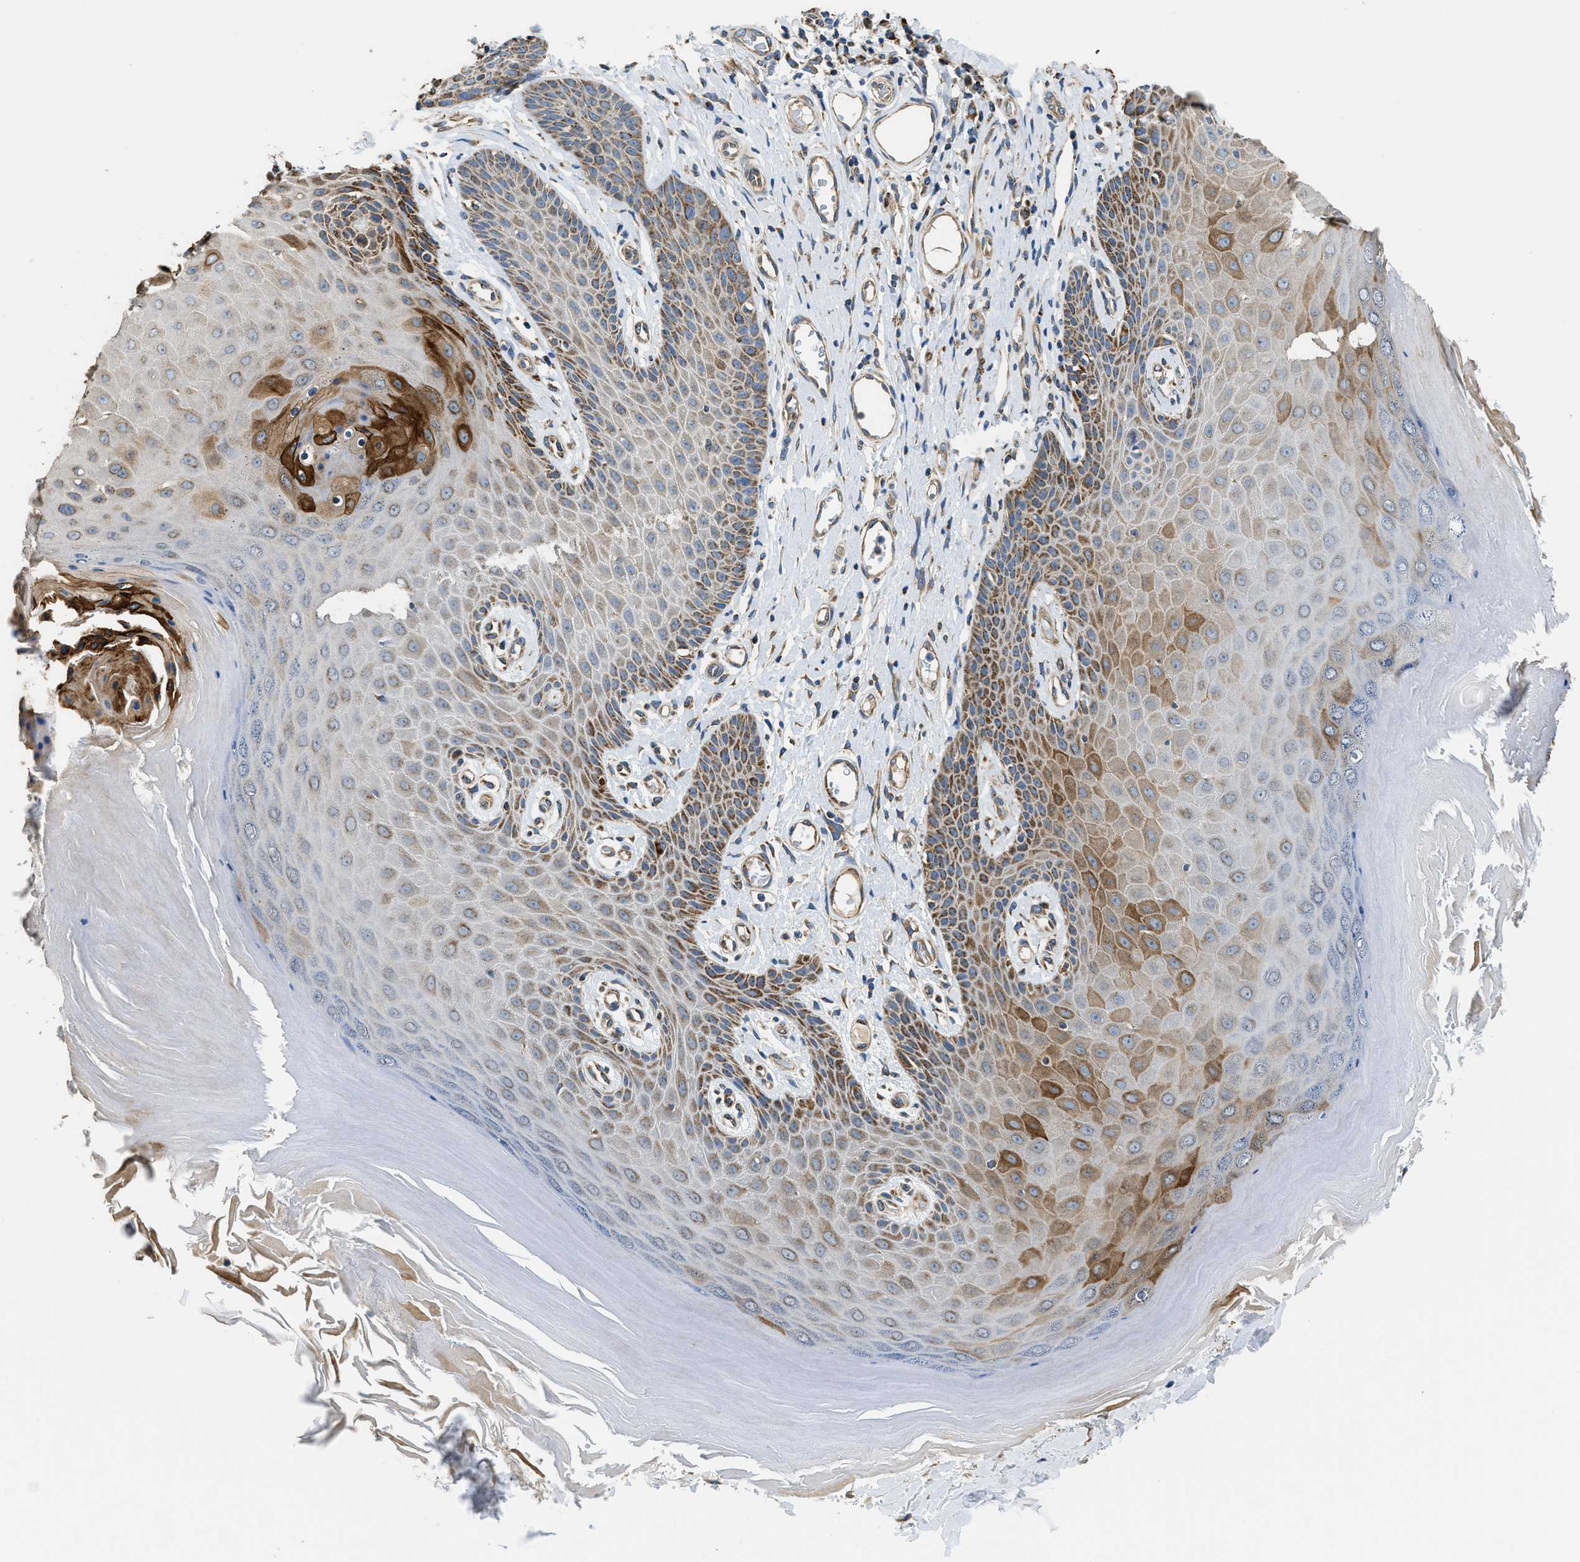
{"staining": {"intensity": "moderate", "quantity": "25%-75%", "location": "cytoplasmic/membranous"}, "tissue": "skin", "cell_type": "Epidermal cells", "image_type": "normal", "snomed": [{"axis": "morphology", "description": "Normal tissue, NOS"}, {"axis": "topography", "description": "Vulva"}], "caption": "Immunohistochemistry (IHC) photomicrograph of unremarkable human skin stained for a protein (brown), which displays medium levels of moderate cytoplasmic/membranous expression in about 25%-75% of epidermal cells.", "gene": "STK33", "patient": {"sex": "female", "age": 73}}